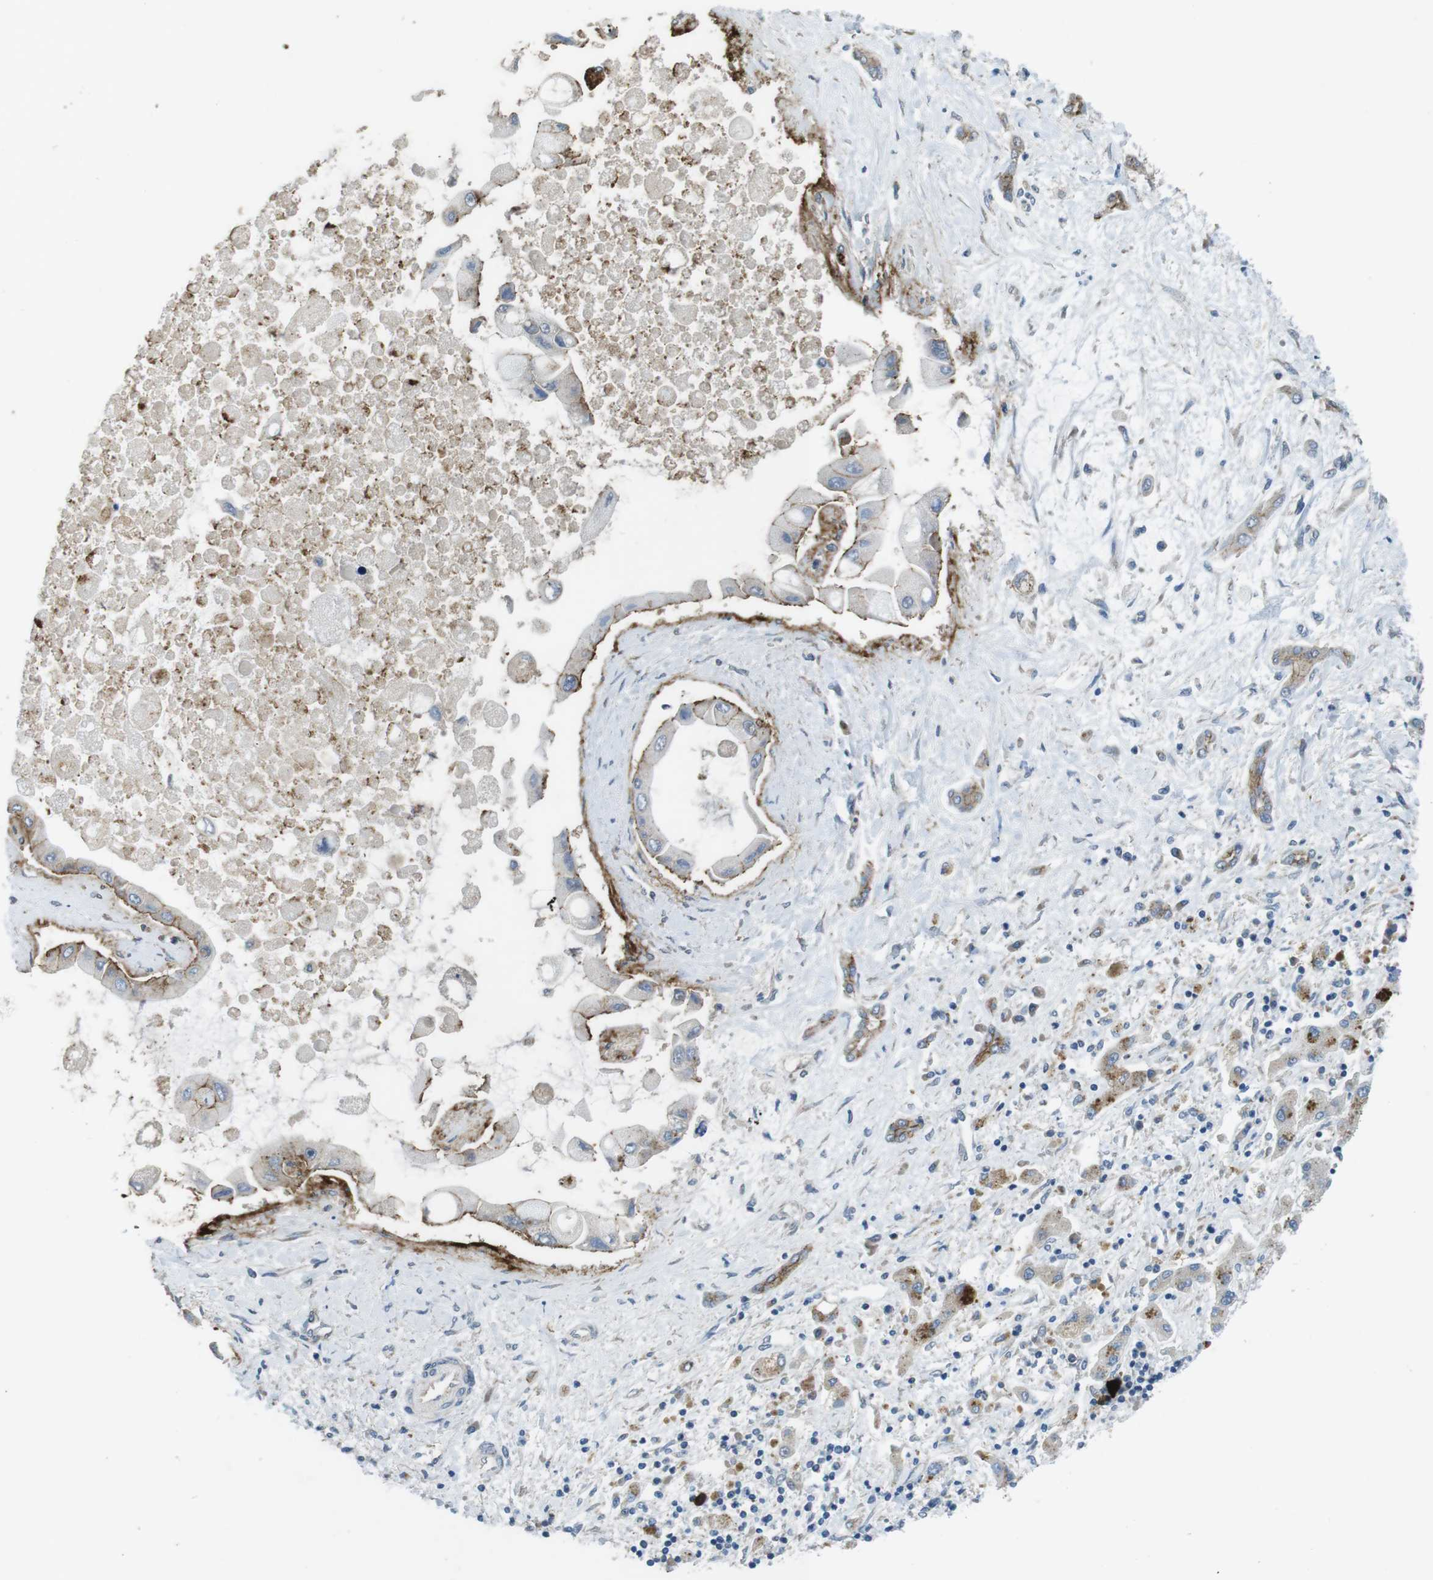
{"staining": {"intensity": "weak", "quantity": "25%-75%", "location": "cytoplasmic/membranous"}, "tissue": "liver cancer", "cell_type": "Tumor cells", "image_type": "cancer", "snomed": [{"axis": "morphology", "description": "Cholangiocarcinoma"}, {"axis": "topography", "description": "Liver"}], "caption": "DAB immunohistochemical staining of human liver cancer shows weak cytoplasmic/membranous protein expression in about 25%-75% of tumor cells.", "gene": "CLDN7", "patient": {"sex": "male", "age": 50}}